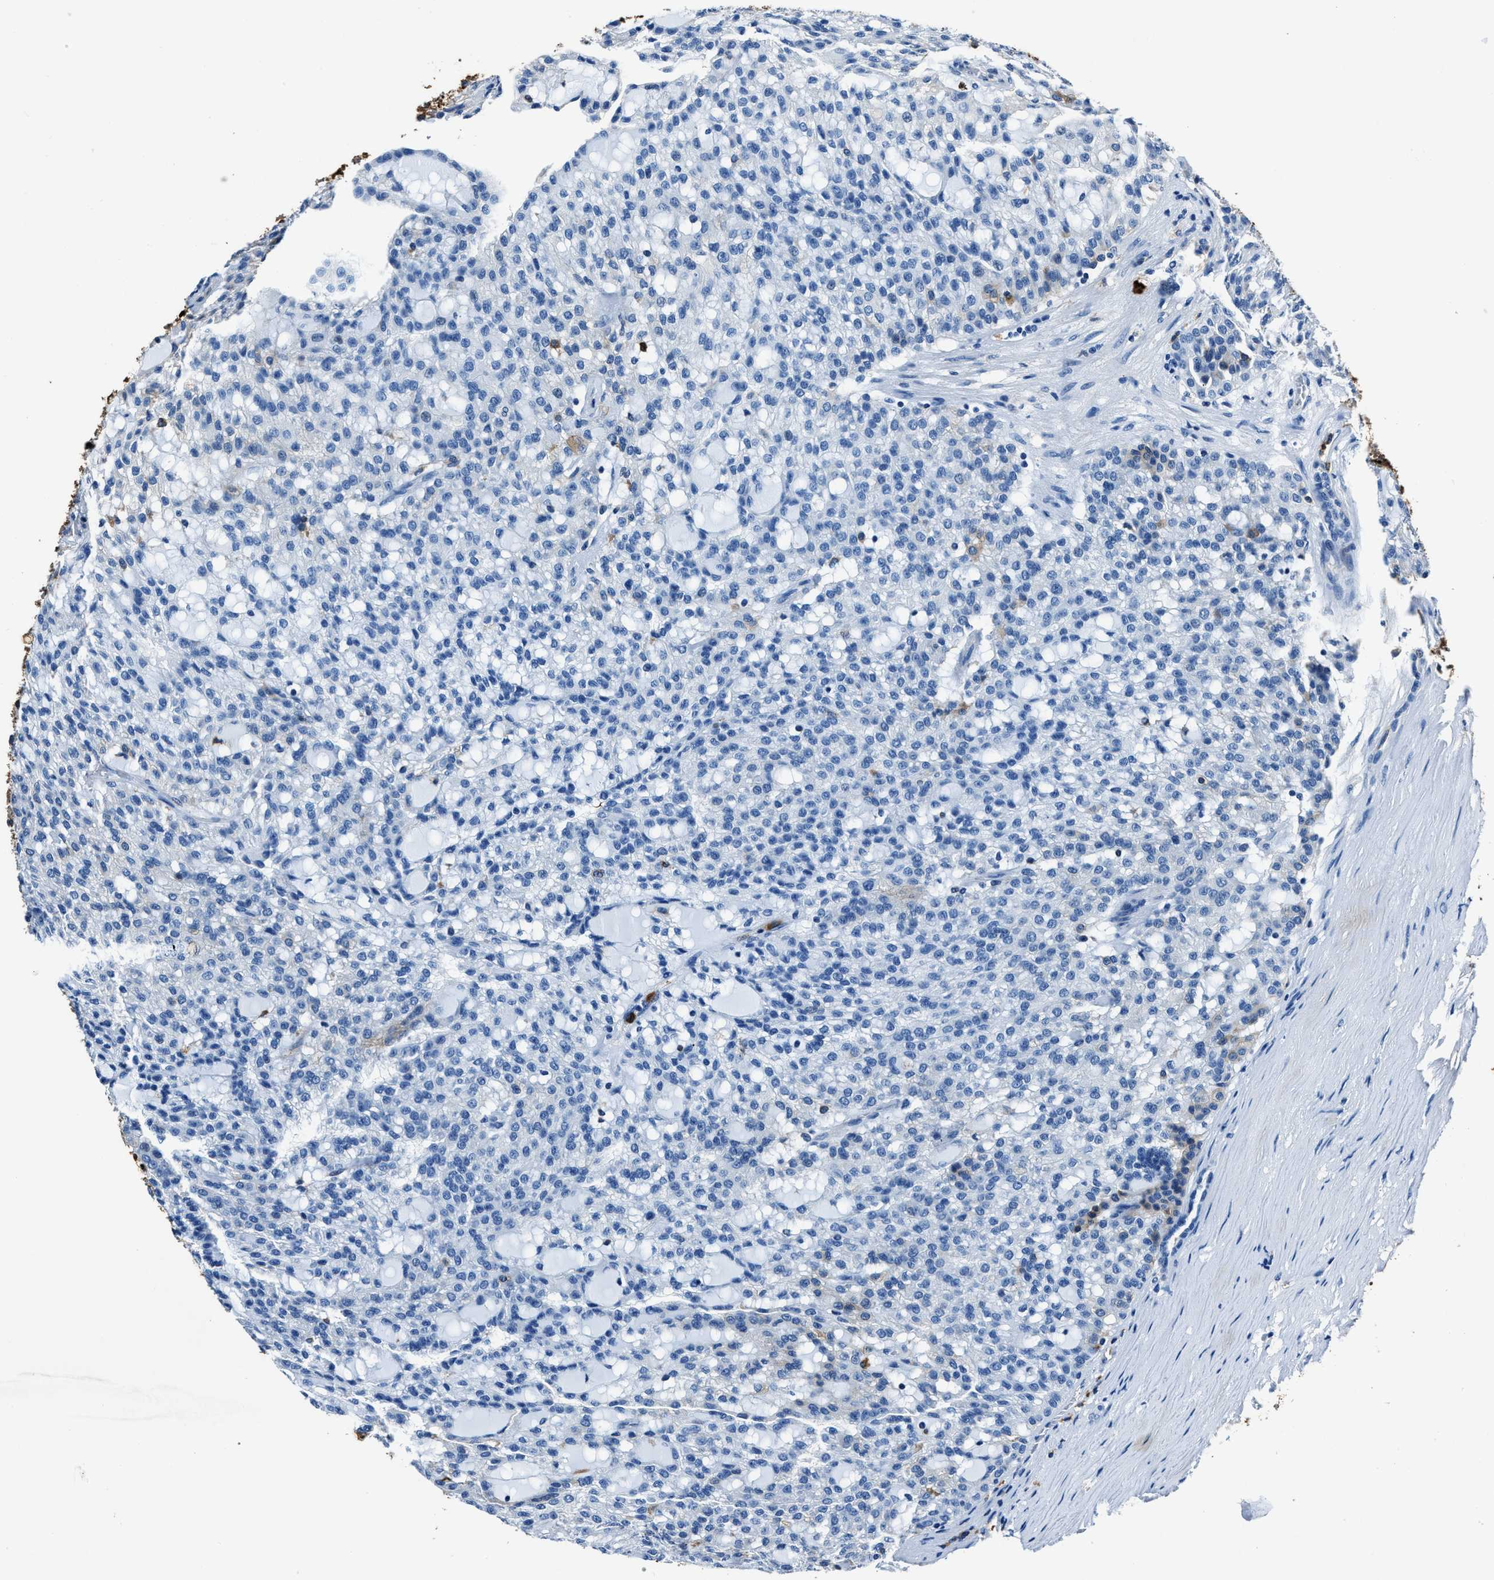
{"staining": {"intensity": "negative", "quantity": "none", "location": "none"}, "tissue": "renal cancer", "cell_type": "Tumor cells", "image_type": "cancer", "snomed": [{"axis": "morphology", "description": "Adenocarcinoma, NOS"}, {"axis": "topography", "description": "Kidney"}], "caption": "Histopathology image shows no significant protein expression in tumor cells of adenocarcinoma (renal).", "gene": "FTL", "patient": {"sex": "male", "age": 63}}